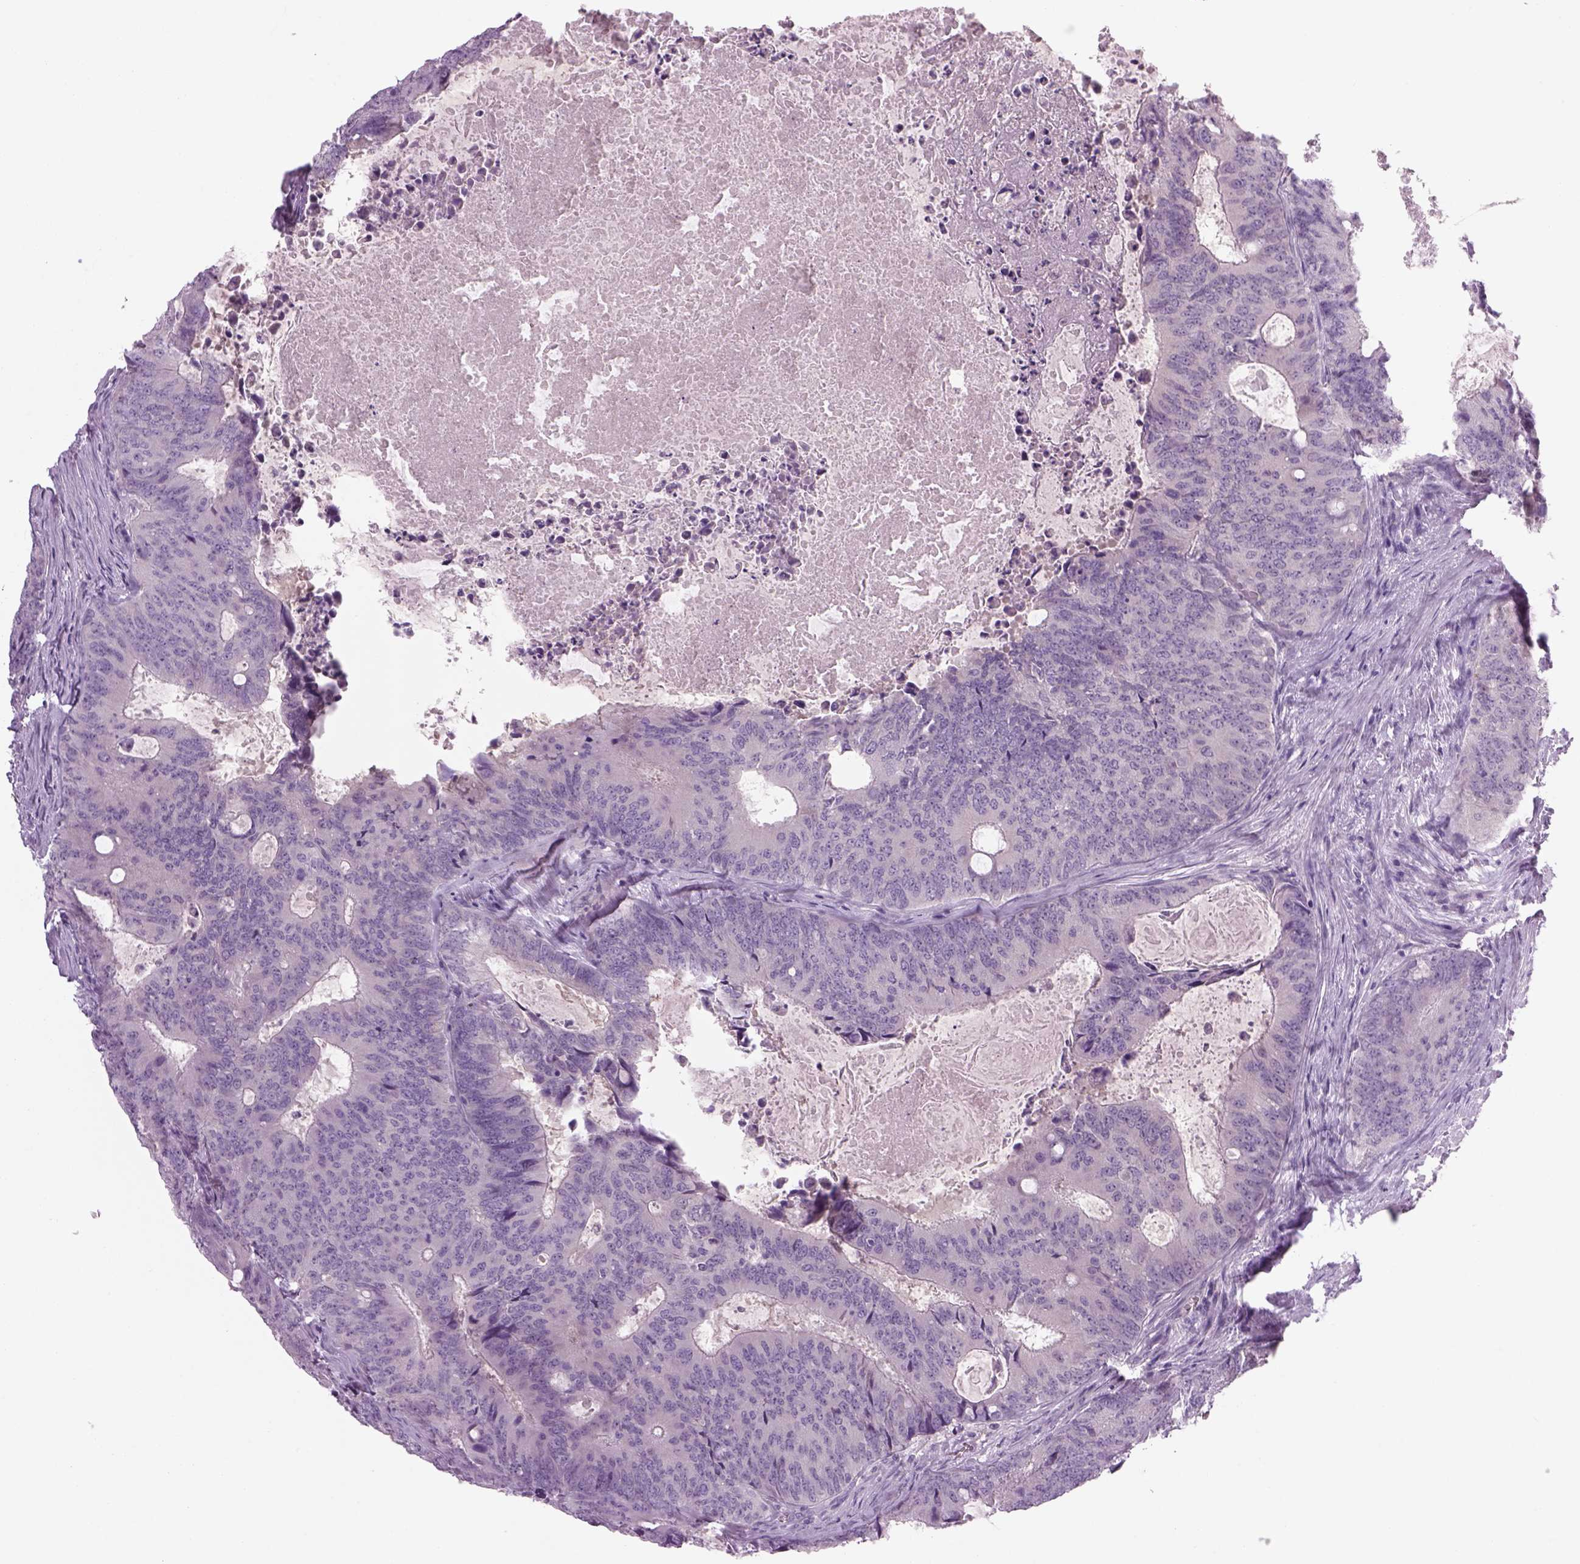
{"staining": {"intensity": "negative", "quantity": "none", "location": "none"}, "tissue": "colorectal cancer", "cell_type": "Tumor cells", "image_type": "cancer", "snomed": [{"axis": "morphology", "description": "Adenocarcinoma, NOS"}, {"axis": "topography", "description": "Colon"}], "caption": "An IHC photomicrograph of adenocarcinoma (colorectal) is shown. There is no staining in tumor cells of adenocarcinoma (colorectal).", "gene": "MDH1B", "patient": {"sex": "male", "age": 67}}